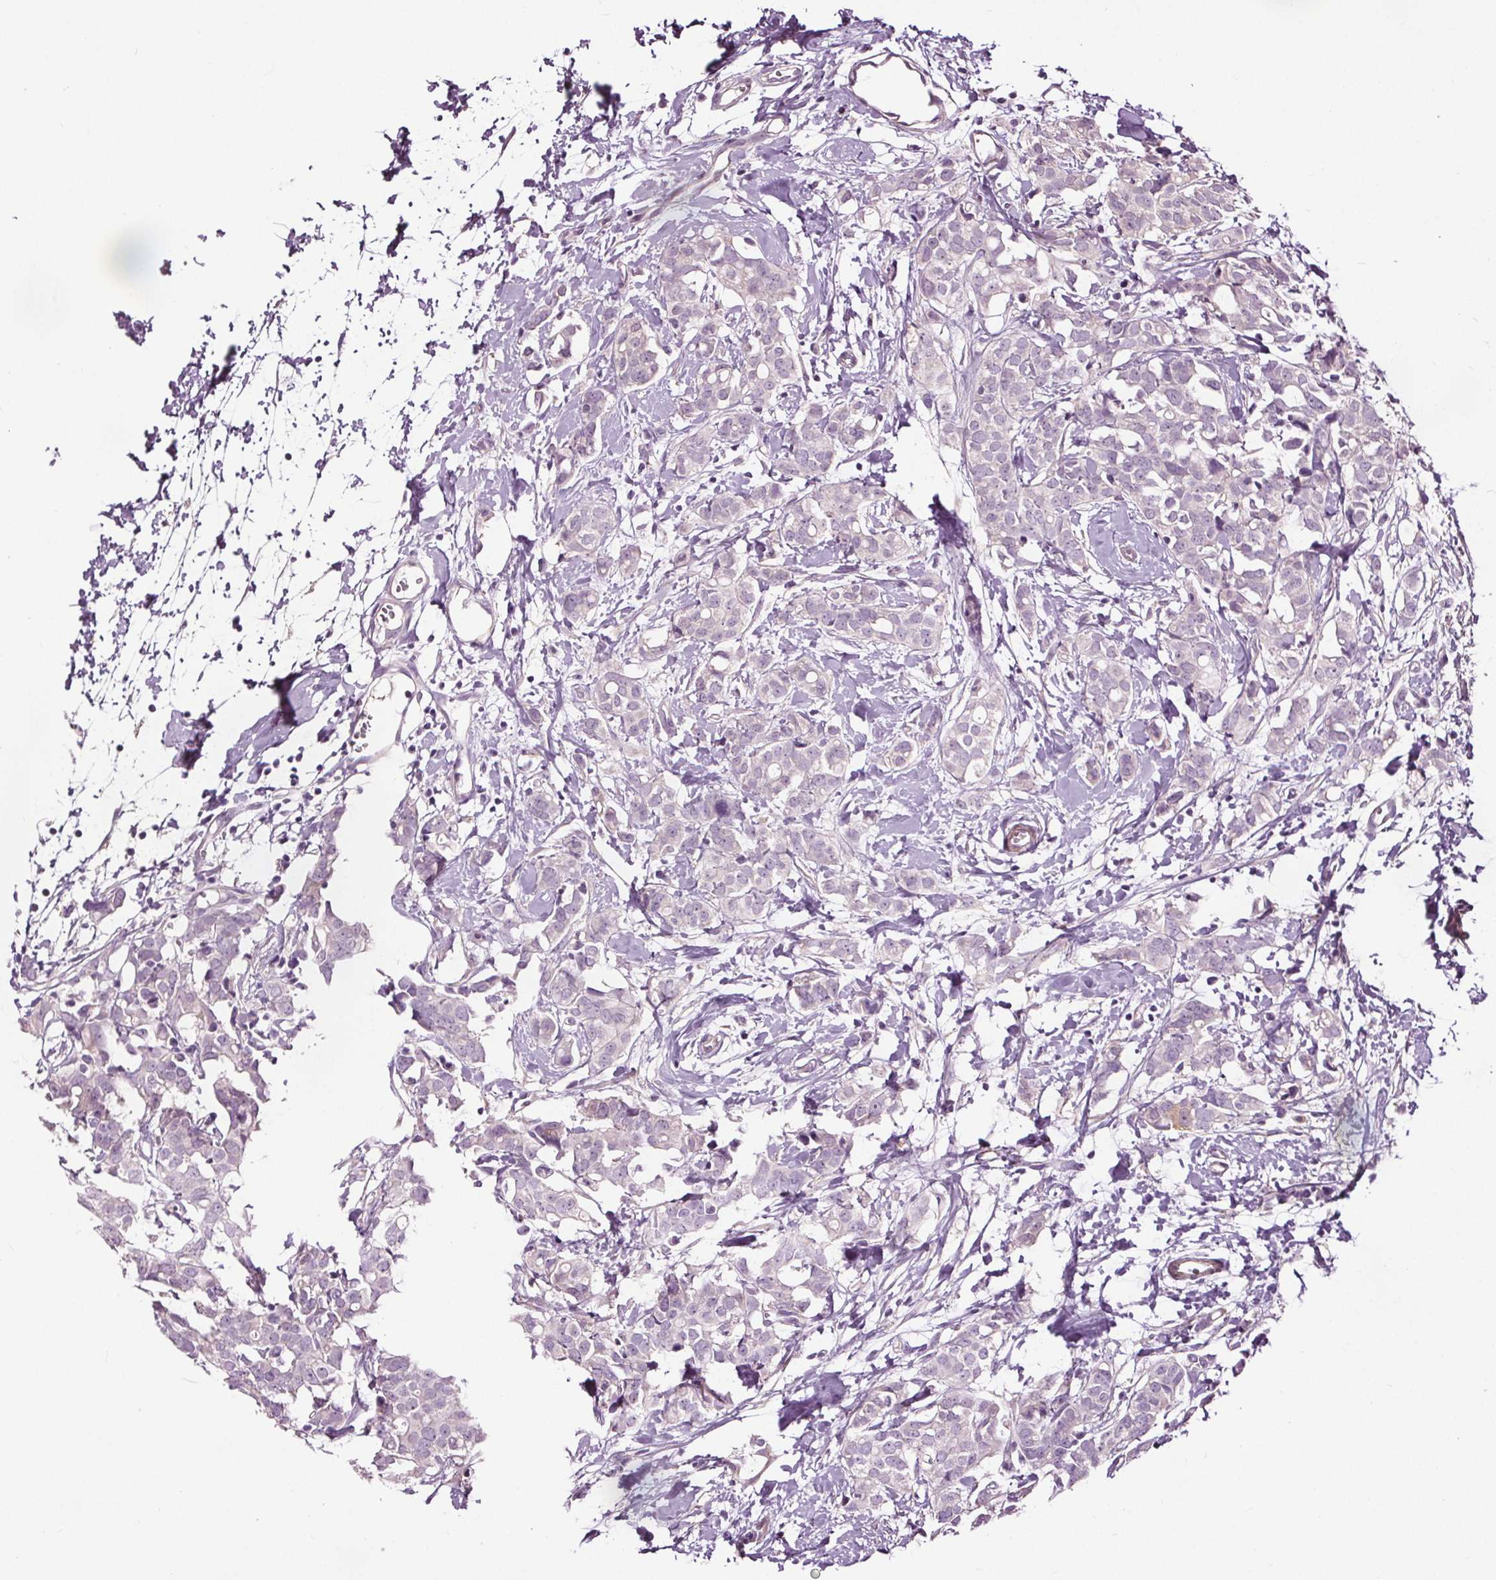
{"staining": {"intensity": "negative", "quantity": "none", "location": "none"}, "tissue": "breast cancer", "cell_type": "Tumor cells", "image_type": "cancer", "snomed": [{"axis": "morphology", "description": "Duct carcinoma"}, {"axis": "topography", "description": "Breast"}], "caption": "DAB (3,3'-diaminobenzidine) immunohistochemical staining of human breast cancer exhibits no significant positivity in tumor cells.", "gene": "RASA1", "patient": {"sex": "female", "age": 40}}